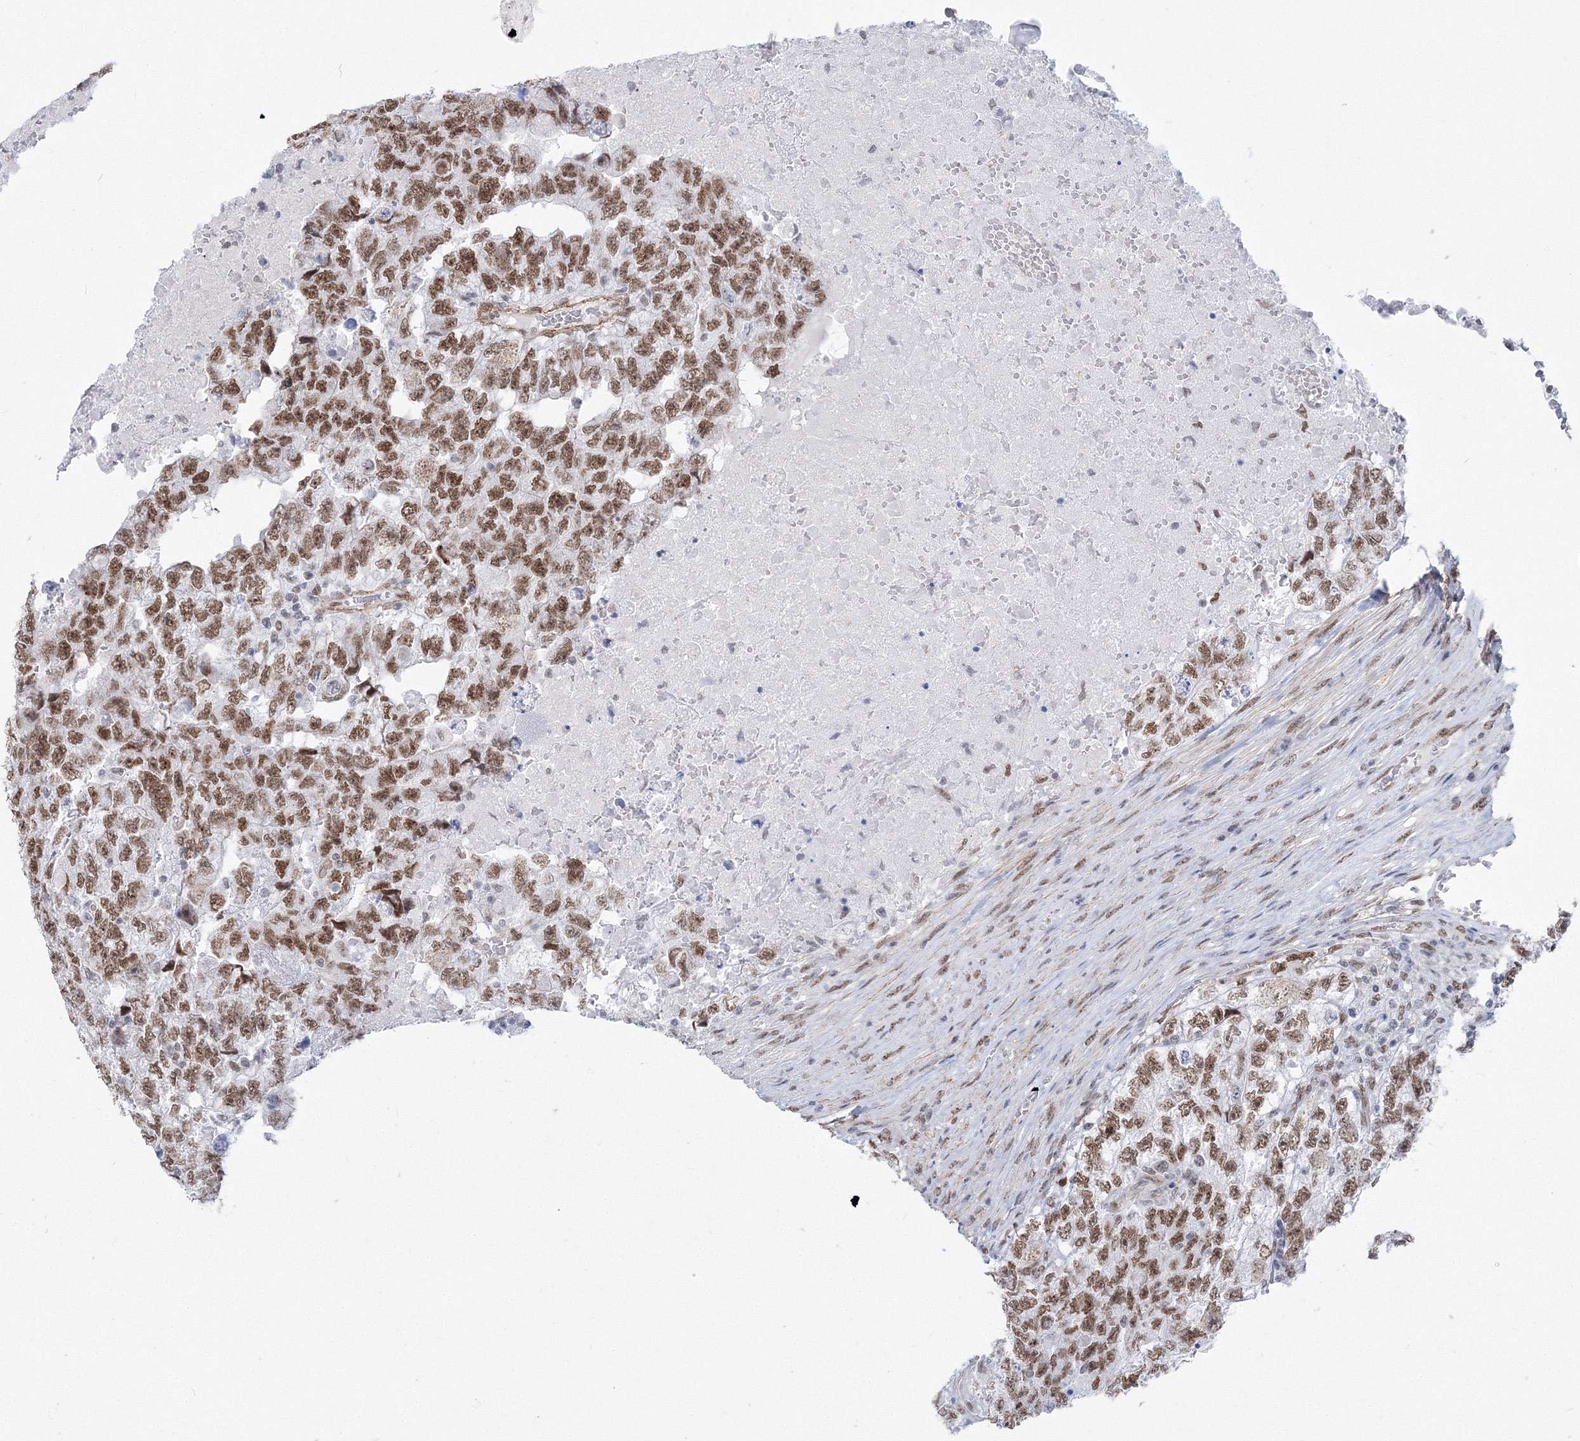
{"staining": {"intensity": "strong", "quantity": ">75%", "location": "nuclear"}, "tissue": "testis cancer", "cell_type": "Tumor cells", "image_type": "cancer", "snomed": [{"axis": "morphology", "description": "Carcinoma, Embryonal, NOS"}, {"axis": "topography", "description": "Testis"}], "caption": "Brown immunohistochemical staining in human testis cancer (embryonal carcinoma) shows strong nuclear expression in approximately >75% of tumor cells.", "gene": "ZNF638", "patient": {"sex": "male", "age": 36}}